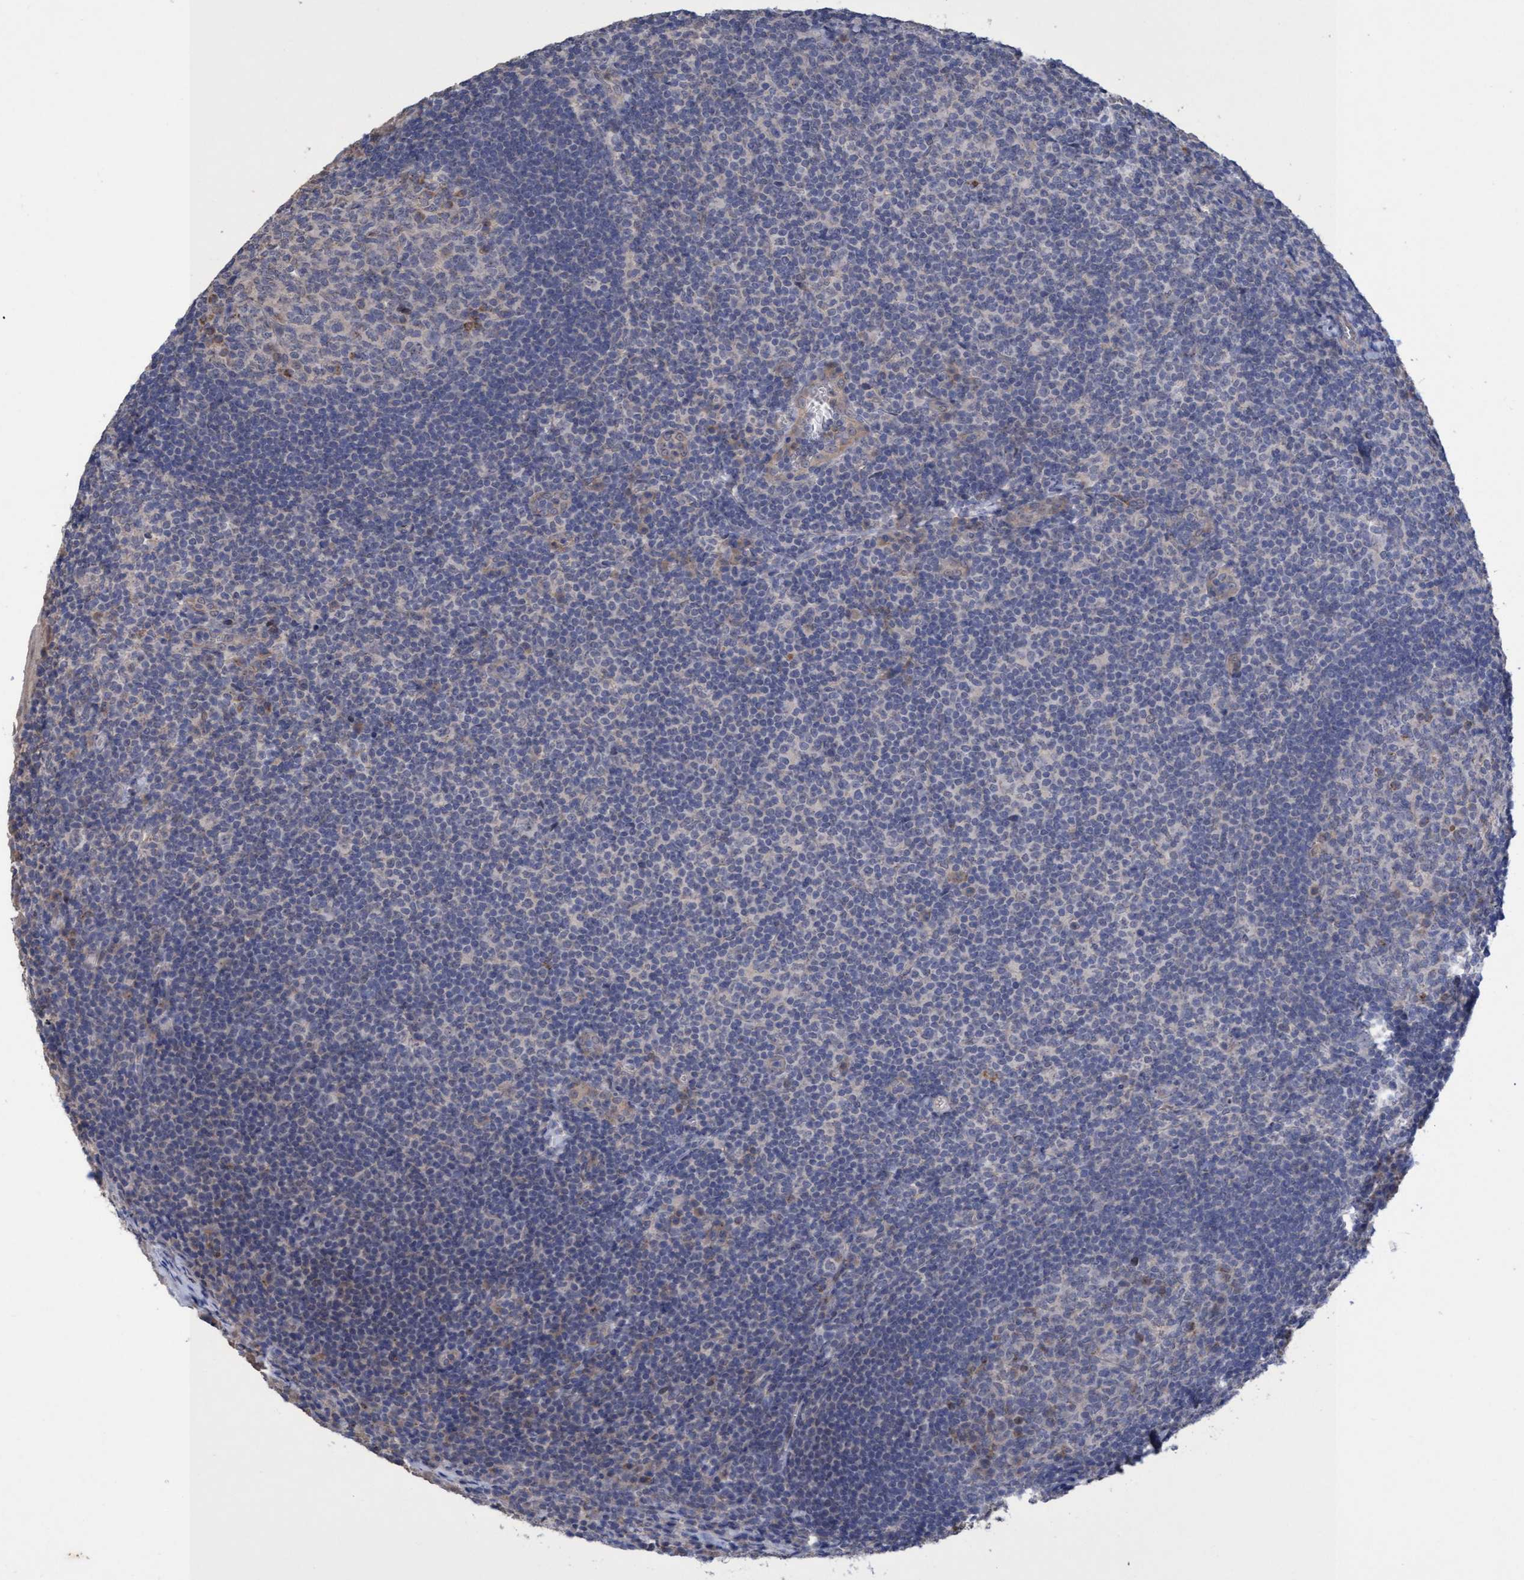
{"staining": {"intensity": "weak", "quantity": "<25%", "location": "cytoplasmic/membranous"}, "tissue": "tonsil", "cell_type": "Germinal center cells", "image_type": "normal", "snomed": [{"axis": "morphology", "description": "Normal tissue, NOS"}, {"axis": "topography", "description": "Tonsil"}], "caption": "A high-resolution micrograph shows immunohistochemistry (IHC) staining of unremarkable tonsil, which reveals no significant staining in germinal center cells. (Immunohistochemistry, brightfield microscopy, high magnification).", "gene": "SEMA4D", "patient": {"sex": "male", "age": 37}}